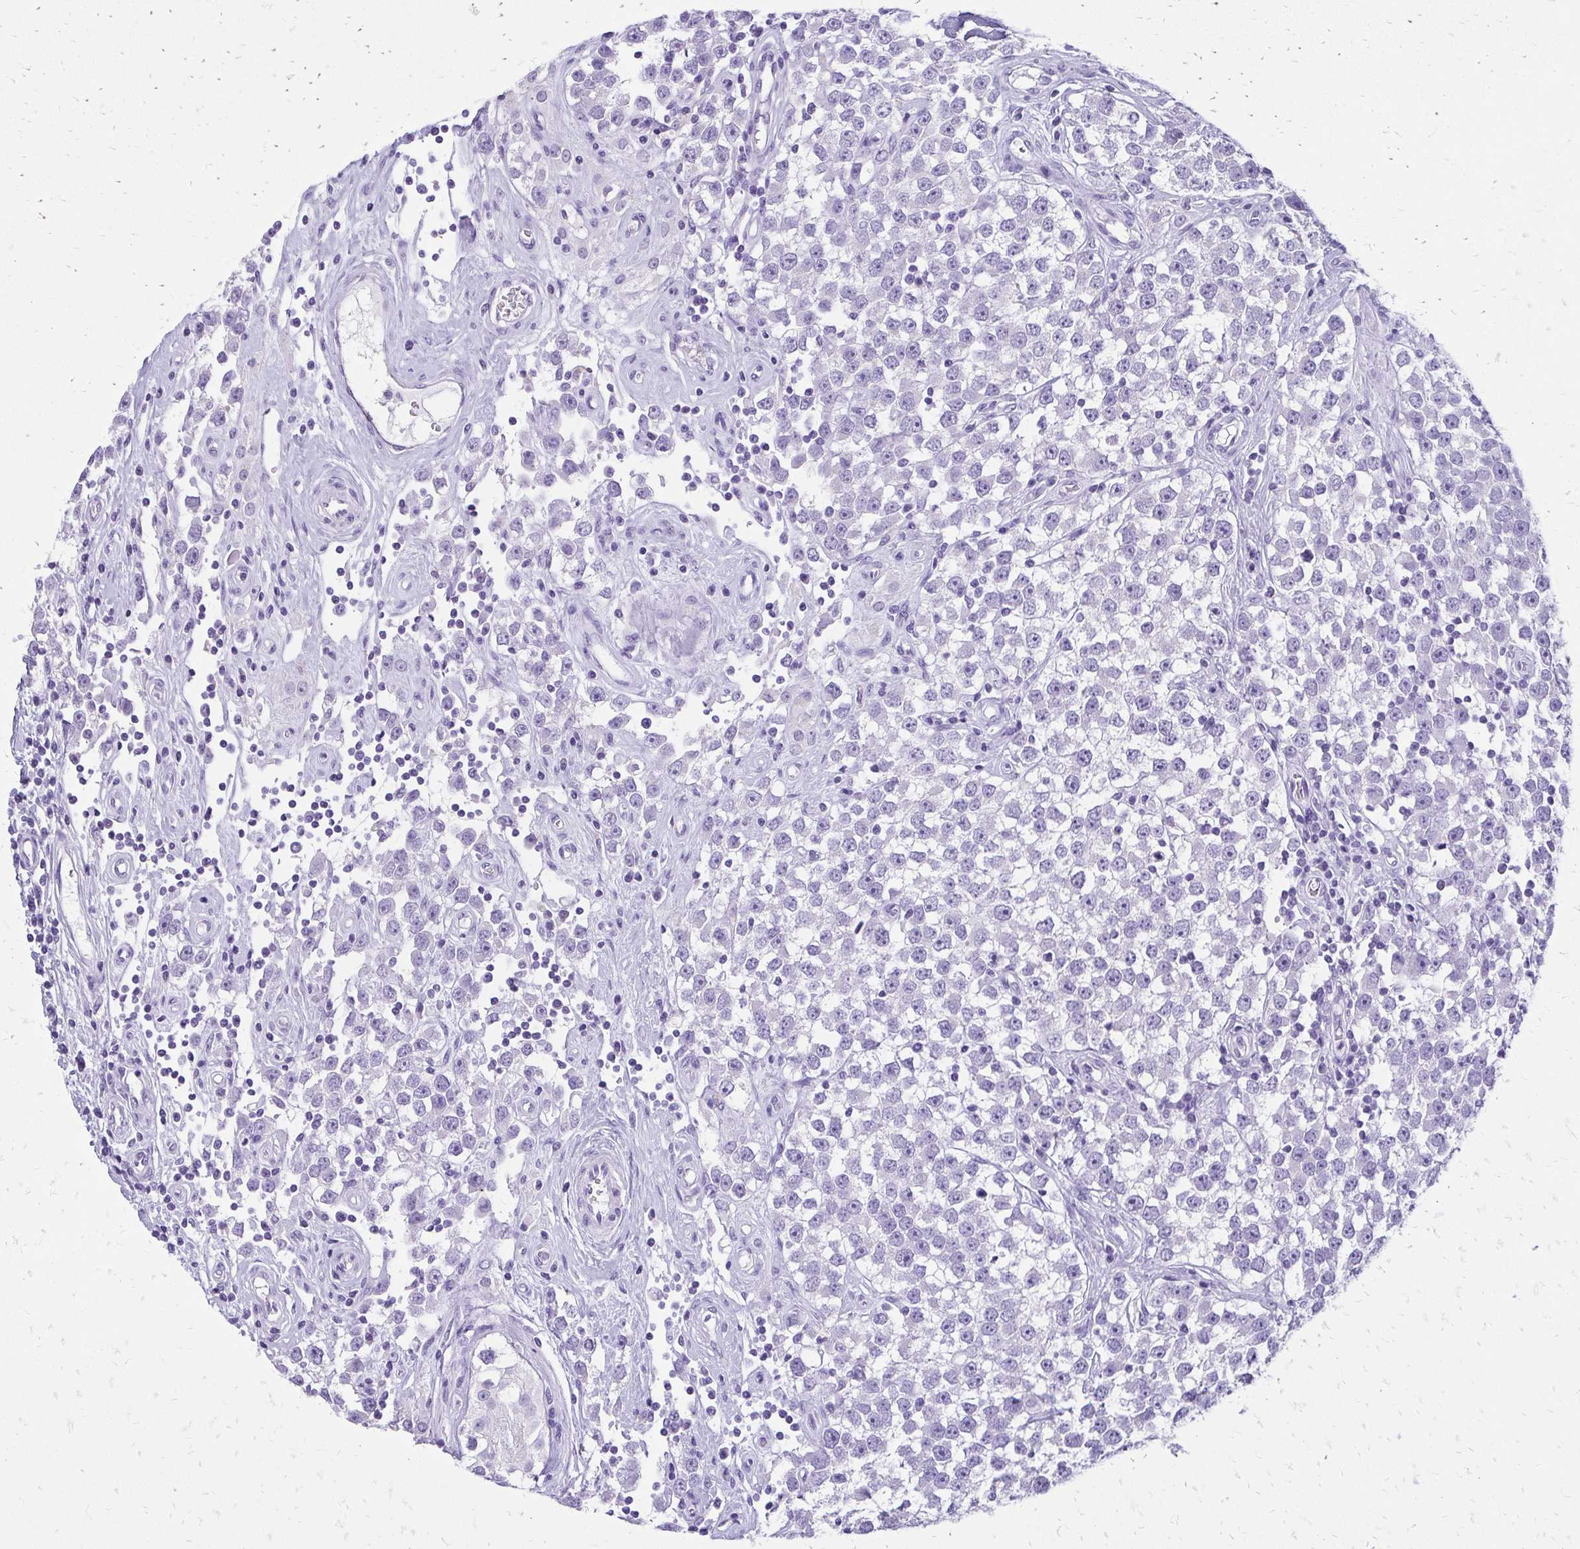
{"staining": {"intensity": "negative", "quantity": "none", "location": "none"}, "tissue": "testis cancer", "cell_type": "Tumor cells", "image_type": "cancer", "snomed": [{"axis": "morphology", "description": "Seminoma, NOS"}, {"axis": "topography", "description": "Testis"}], "caption": "Tumor cells show no significant protein staining in testis cancer (seminoma).", "gene": "SLC32A1", "patient": {"sex": "male", "age": 34}}